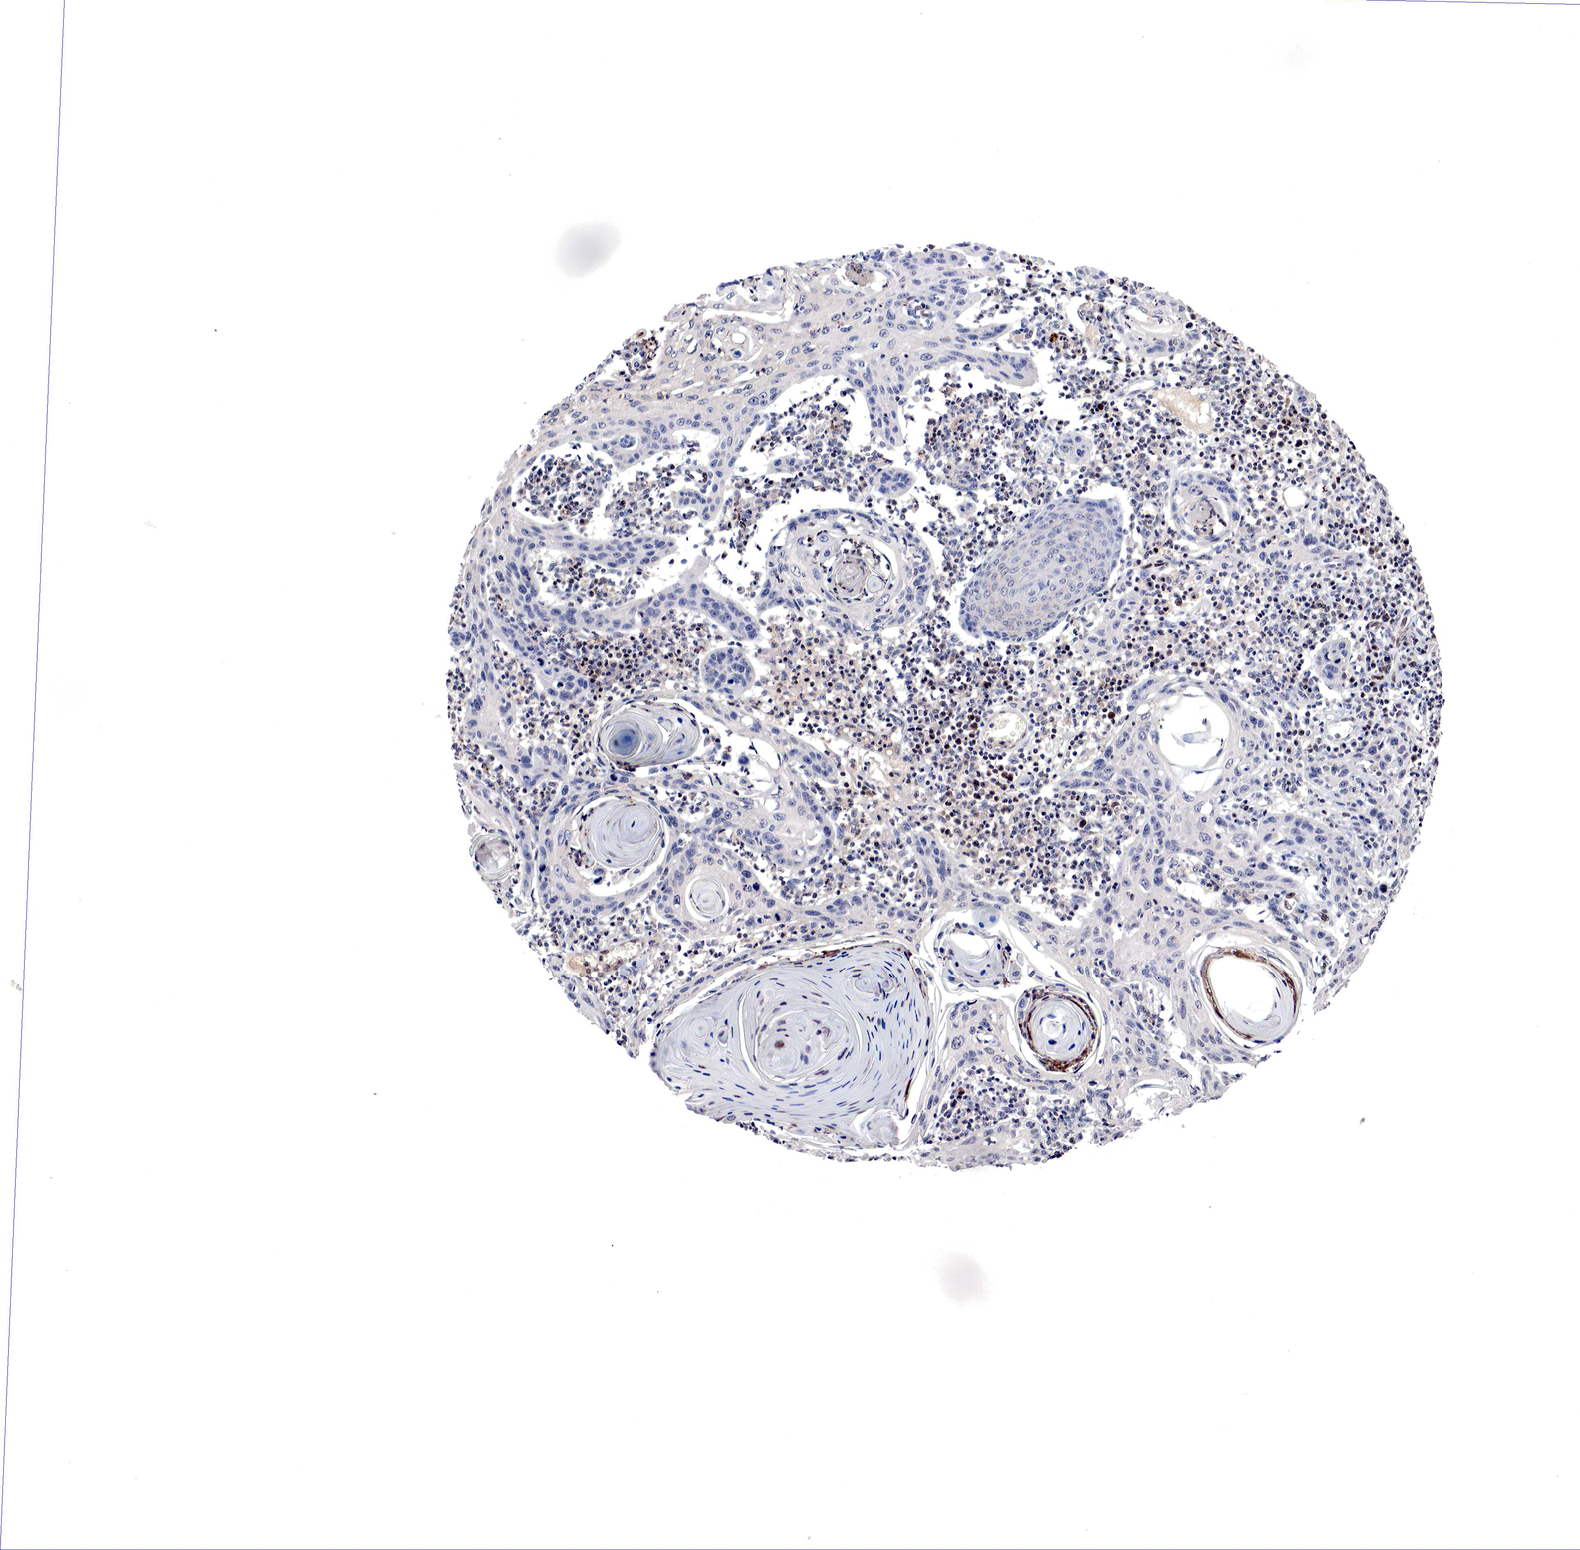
{"staining": {"intensity": "negative", "quantity": "none", "location": "none"}, "tissue": "skin cancer", "cell_type": "Tumor cells", "image_type": "cancer", "snomed": [{"axis": "morphology", "description": "Squamous cell carcinoma, NOS"}, {"axis": "topography", "description": "Skin"}], "caption": "This is an immunohistochemistry histopathology image of human skin squamous cell carcinoma. There is no staining in tumor cells.", "gene": "DACH2", "patient": {"sex": "female", "age": 74}}